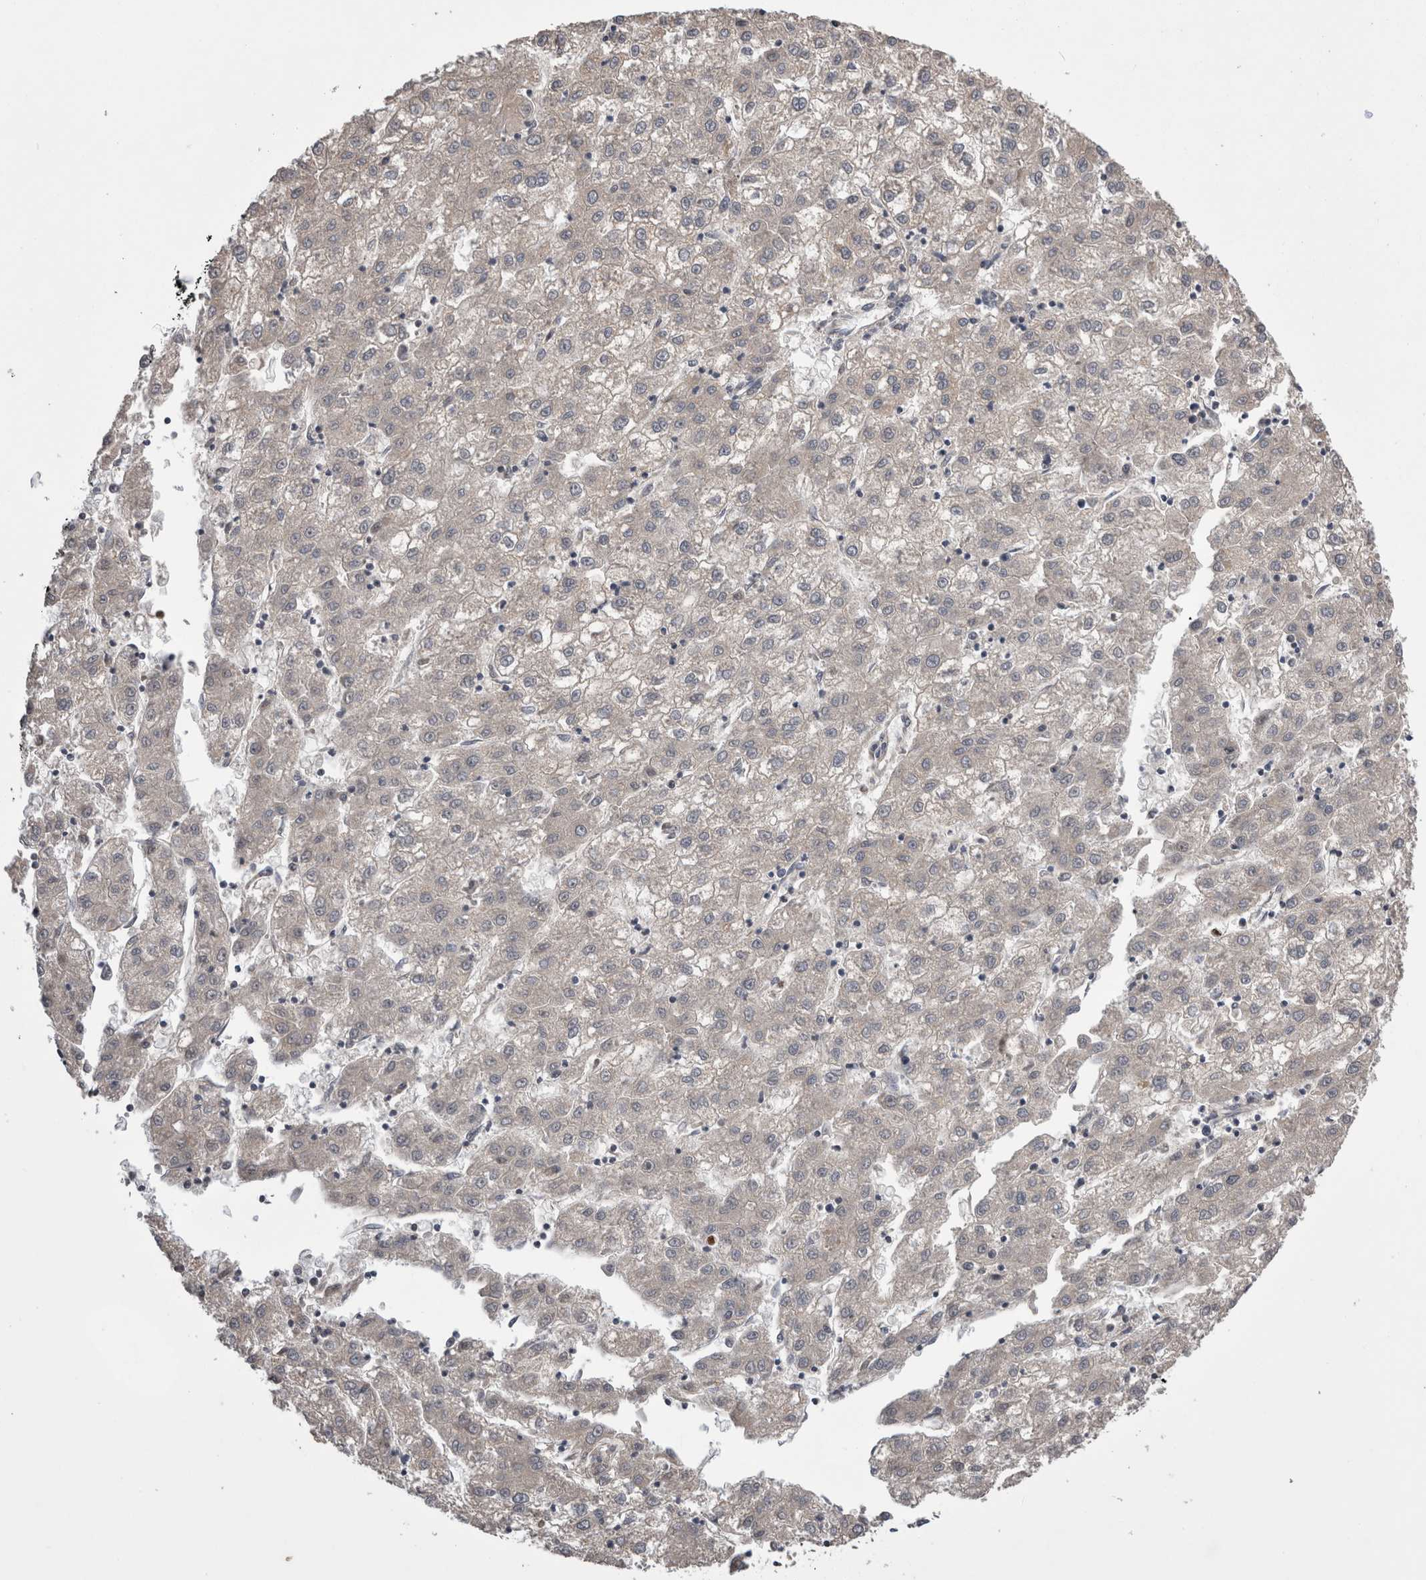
{"staining": {"intensity": "negative", "quantity": "none", "location": "none"}, "tissue": "liver cancer", "cell_type": "Tumor cells", "image_type": "cancer", "snomed": [{"axis": "morphology", "description": "Carcinoma, Hepatocellular, NOS"}, {"axis": "topography", "description": "Liver"}], "caption": "High power microscopy histopathology image of an immunohistochemistry (IHC) photomicrograph of liver cancer, revealing no significant positivity in tumor cells. The staining was performed using DAB (3,3'-diaminobenzidine) to visualize the protein expression in brown, while the nuclei were stained in blue with hematoxylin (Magnification: 20x).", "gene": "ARHGAP29", "patient": {"sex": "male", "age": 72}}